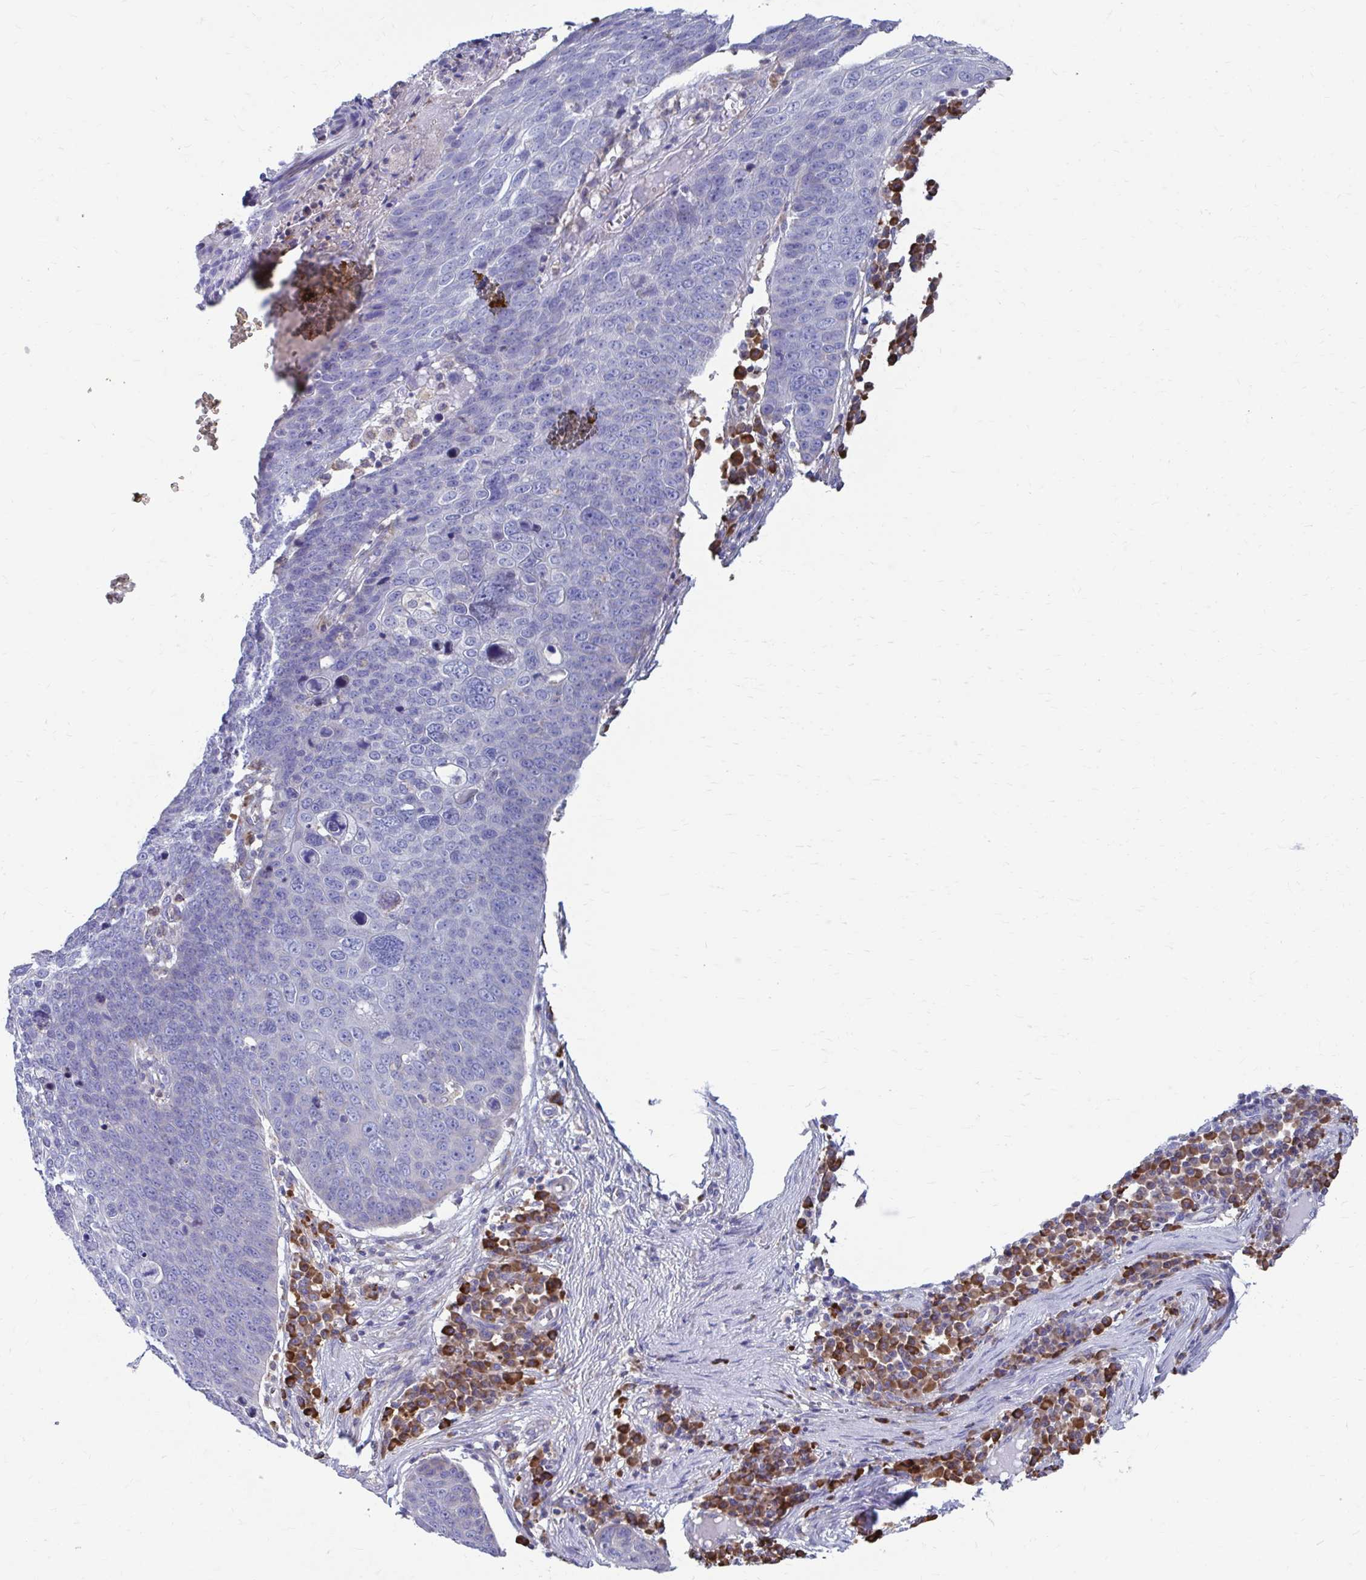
{"staining": {"intensity": "negative", "quantity": "none", "location": "none"}, "tissue": "skin cancer", "cell_type": "Tumor cells", "image_type": "cancer", "snomed": [{"axis": "morphology", "description": "Squamous cell carcinoma, NOS"}, {"axis": "topography", "description": "Skin"}], "caption": "The micrograph shows no staining of tumor cells in skin squamous cell carcinoma.", "gene": "FKBP2", "patient": {"sex": "male", "age": 71}}